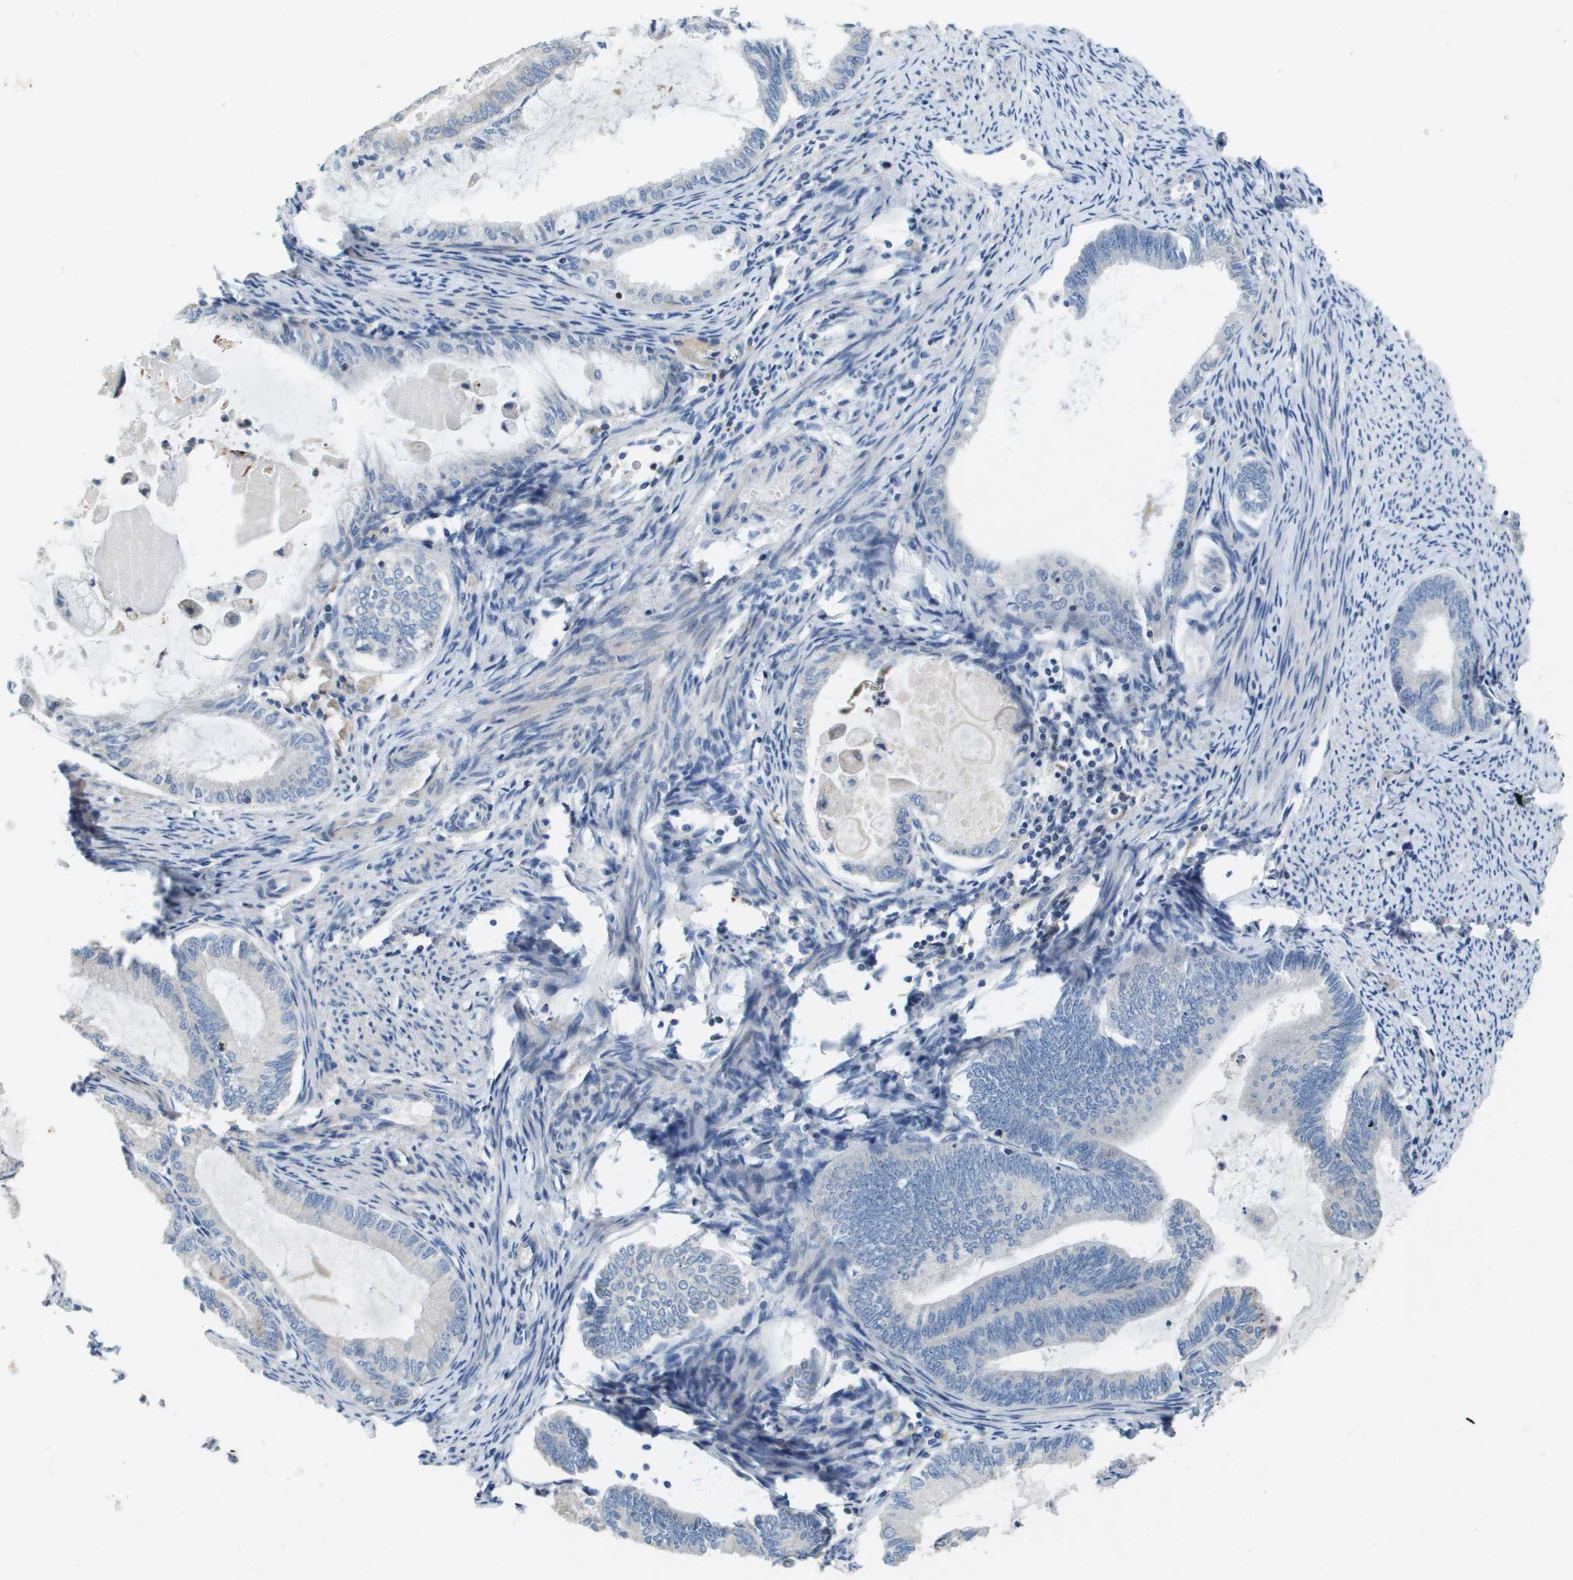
{"staining": {"intensity": "negative", "quantity": "none", "location": "none"}, "tissue": "endometrial cancer", "cell_type": "Tumor cells", "image_type": "cancer", "snomed": [{"axis": "morphology", "description": "Adenocarcinoma, NOS"}, {"axis": "topography", "description": "Endometrium"}], "caption": "Immunohistochemistry photomicrograph of neoplastic tissue: human endometrial cancer stained with DAB demonstrates no significant protein staining in tumor cells.", "gene": "SCN4B", "patient": {"sex": "female", "age": 86}}